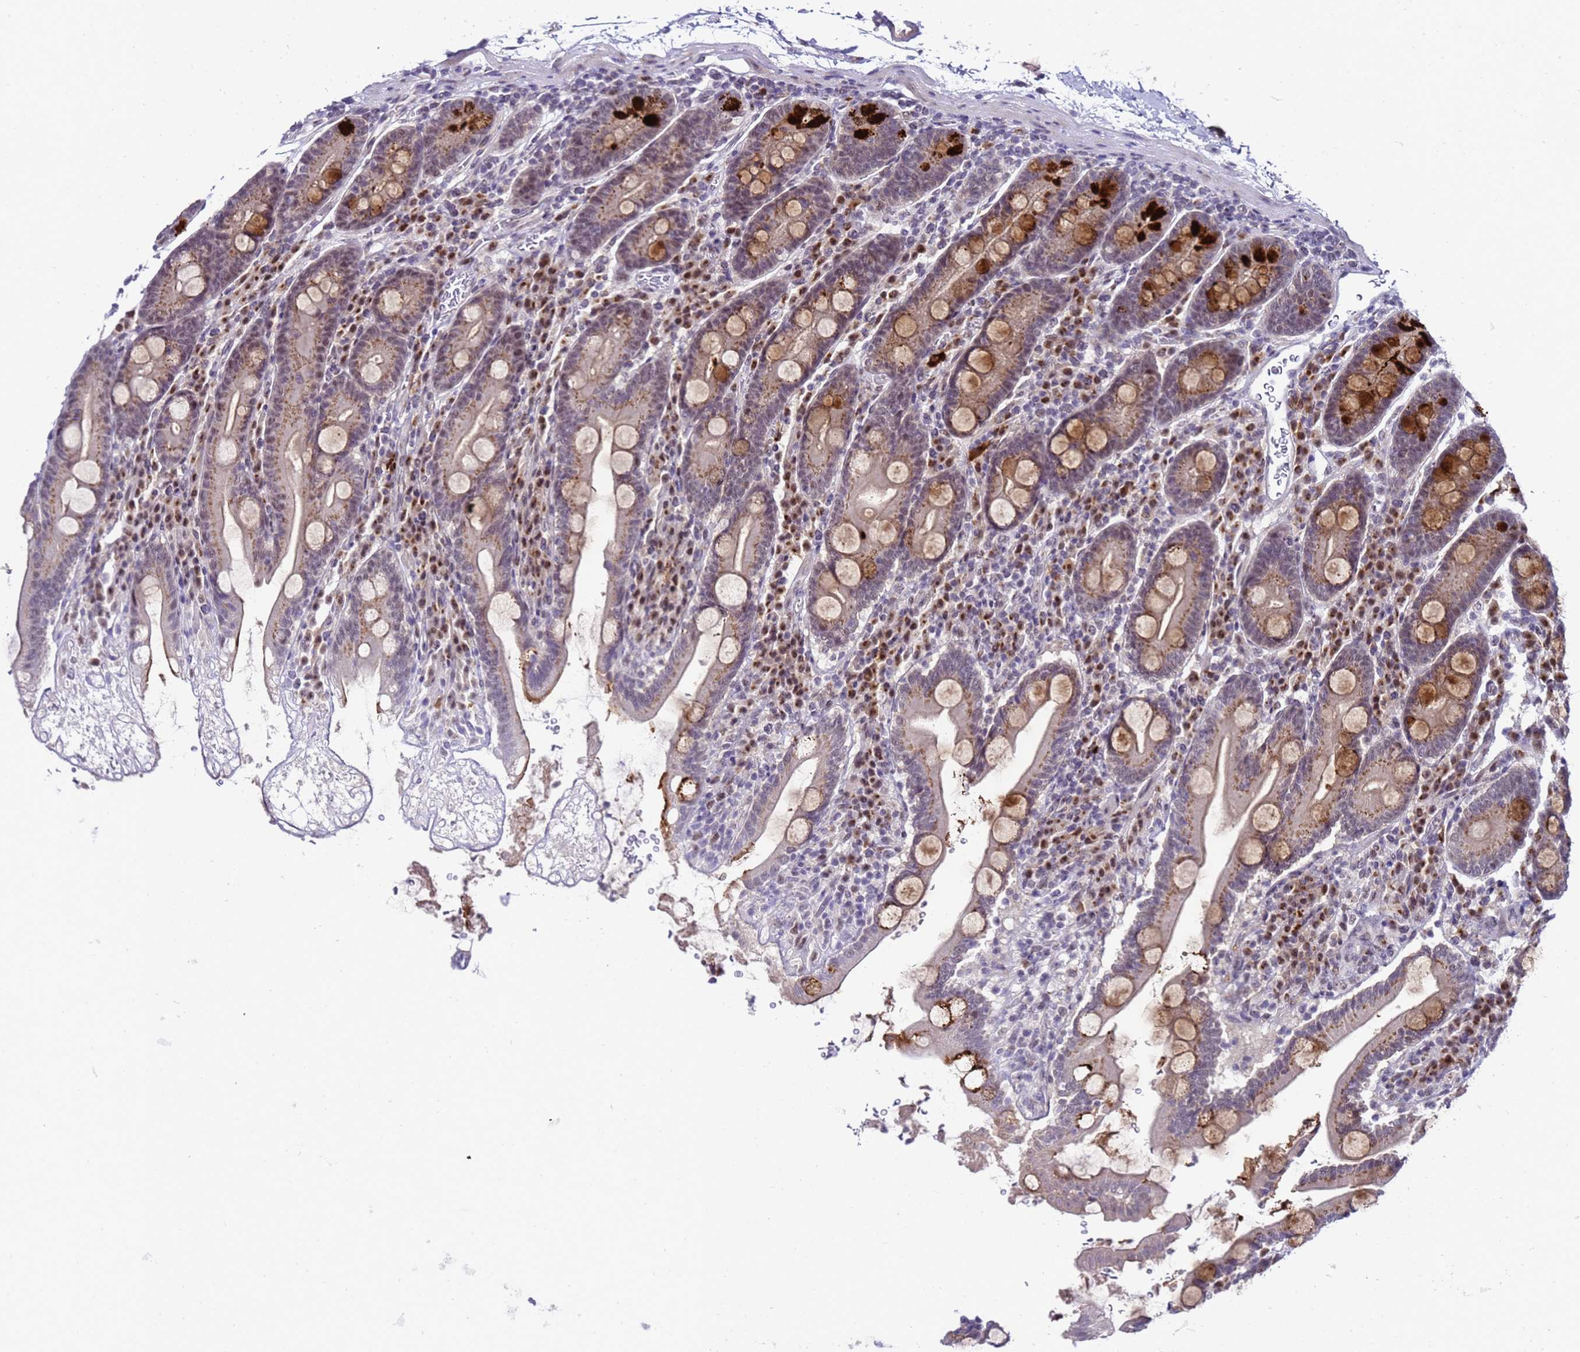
{"staining": {"intensity": "strong", "quantity": "25%-75%", "location": "cytoplasmic/membranous"}, "tissue": "duodenum", "cell_type": "Glandular cells", "image_type": "normal", "snomed": [{"axis": "morphology", "description": "Normal tissue, NOS"}, {"axis": "topography", "description": "Duodenum"}], "caption": "Protein expression analysis of unremarkable human duodenum reveals strong cytoplasmic/membranous positivity in about 25%-75% of glandular cells. (Brightfield microscopy of DAB IHC at high magnification).", "gene": "C19orf47", "patient": {"sex": "male", "age": 35}}